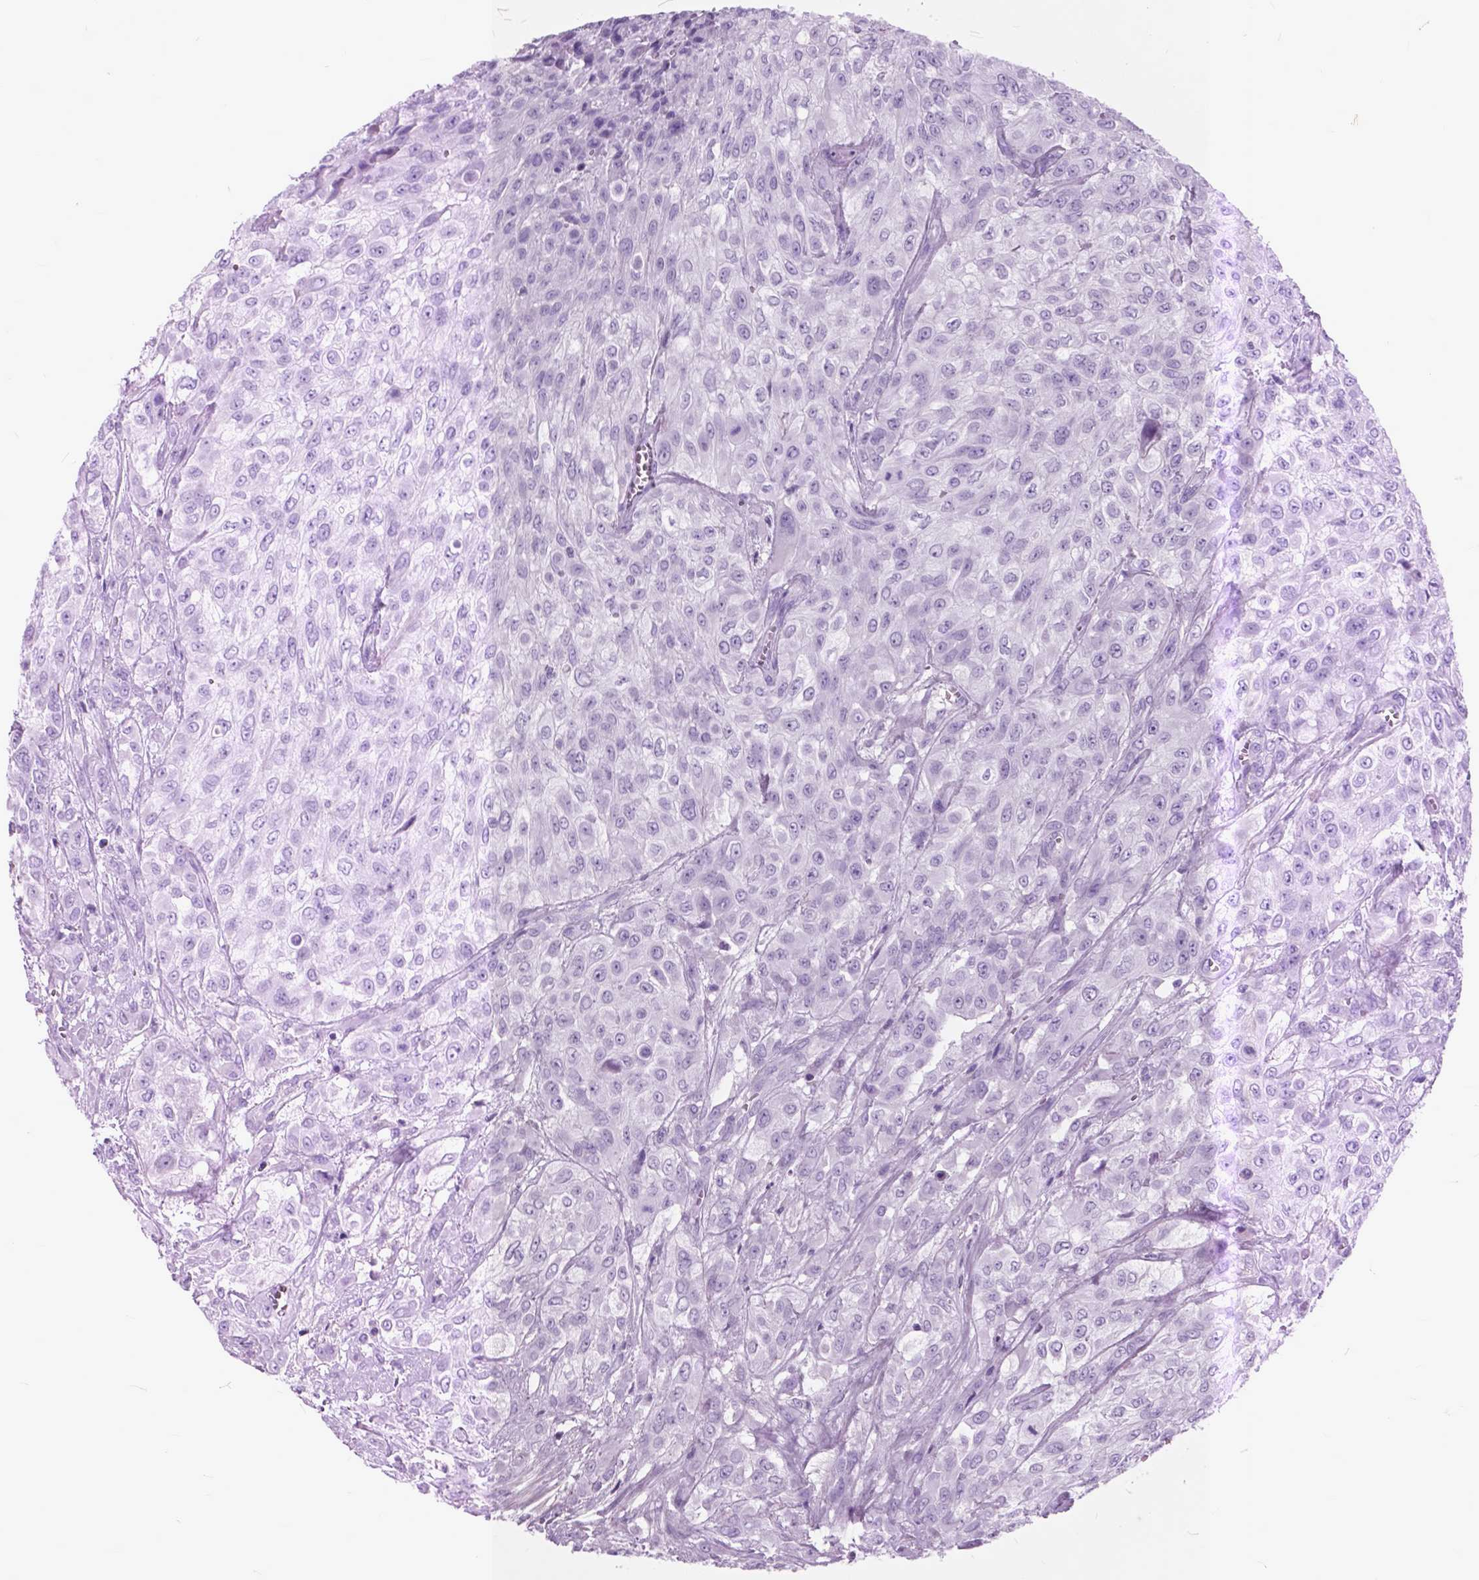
{"staining": {"intensity": "negative", "quantity": "none", "location": "none"}, "tissue": "urothelial cancer", "cell_type": "Tumor cells", "image_type": "cancer", "snomed": [{"axis": "morphology", "description": "Urothelial carcinoma, High grade"}, {"axis": "topography", "description": "Urinary bladder"}], "caption": "There is no significant expression in tumor cells of urothelial cancer.", "gene": "GDF9", "patient": {"sex": "male", "age": 57}}